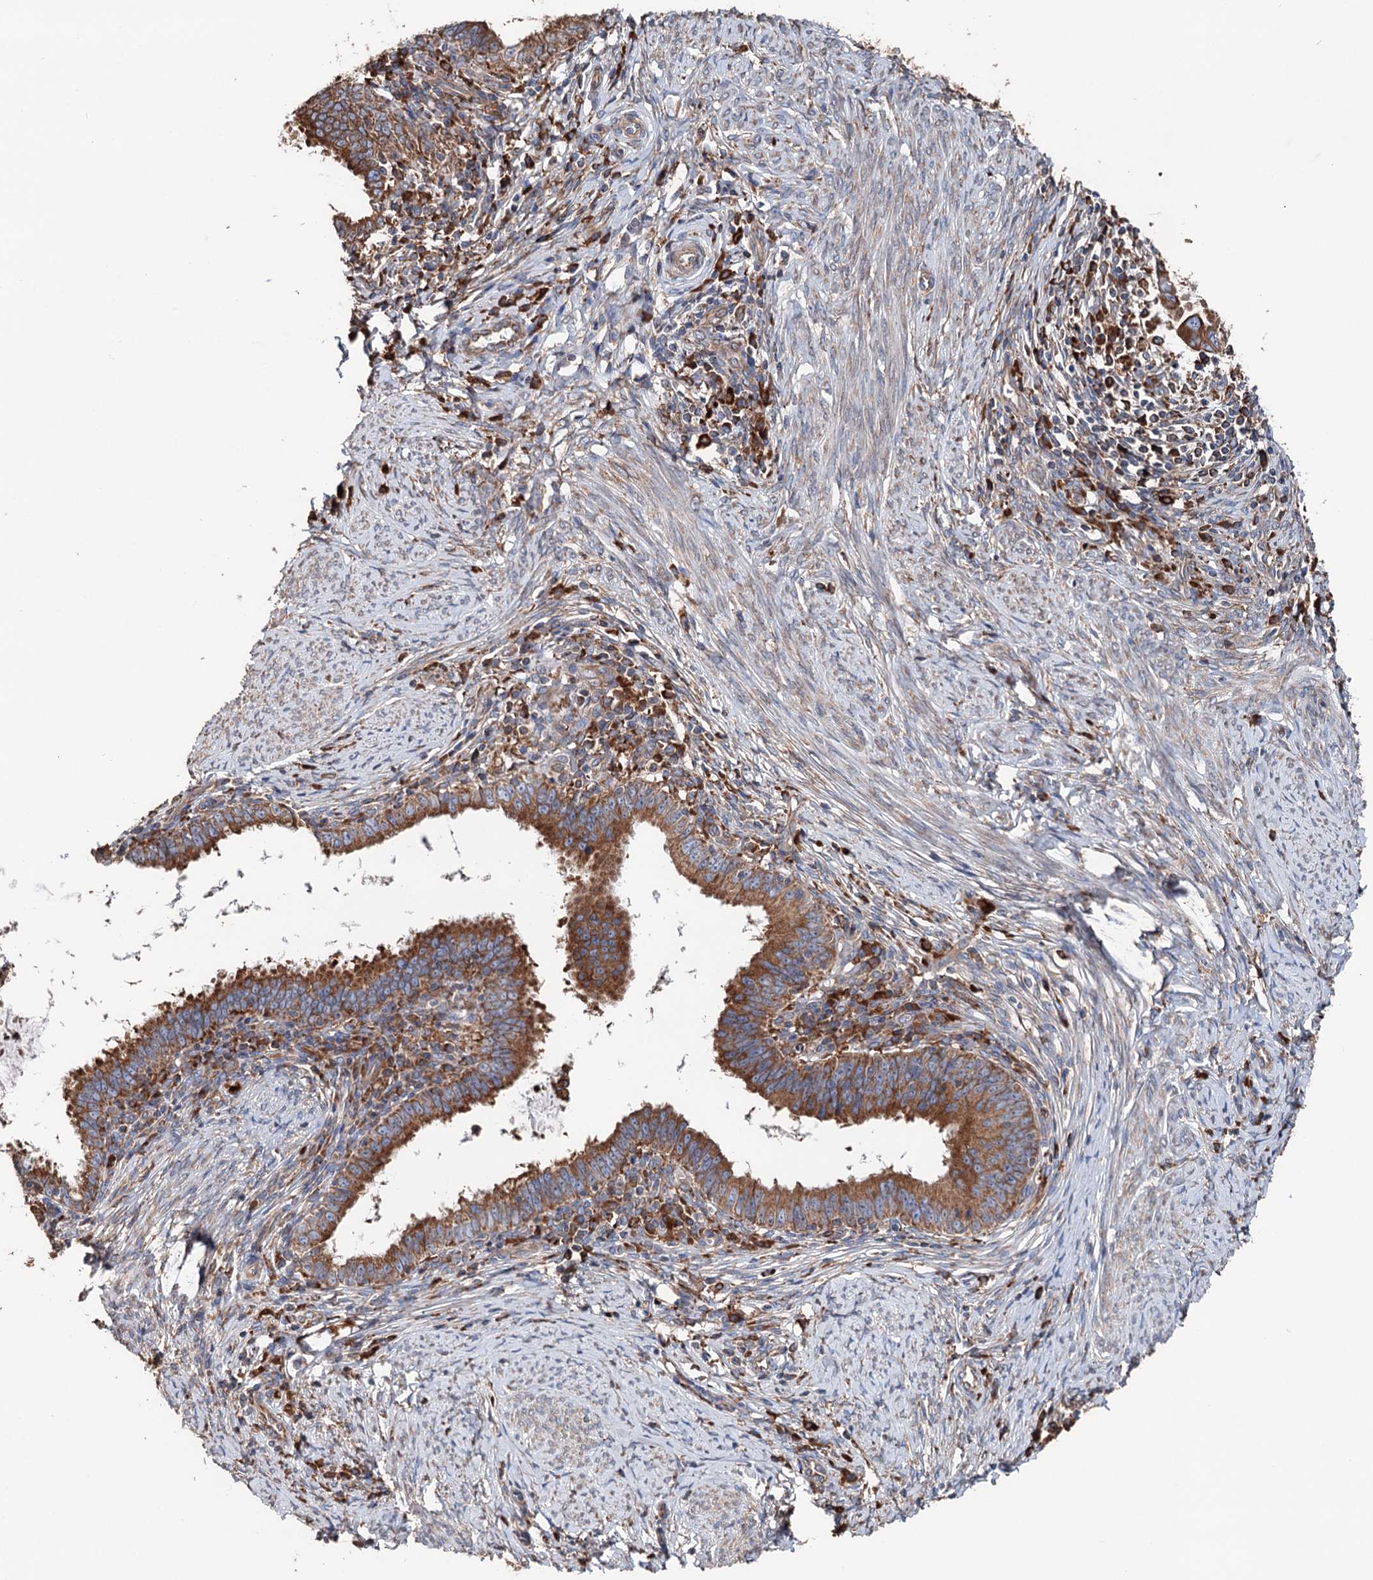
{"staining": {"intensity": "moderate", "quantity": ">75%", "location": "cytoplasmic/membranous"}, "tissue": "cervical cancer", "cell_type": "Tumor cells", "image_type": "cancer", "snomed": [{"axis": "morphology", "description": "Adenocarcinoma, NOS"}, {"axis": "topography", "description": "Cervix"}], "caption": "Cervical cancer (adenocarcinoma) stained with a protein marker reveals moderate staining in tumor cells.", "gene": "ERP29", "patient": {"sex": "female", "age": 36}}